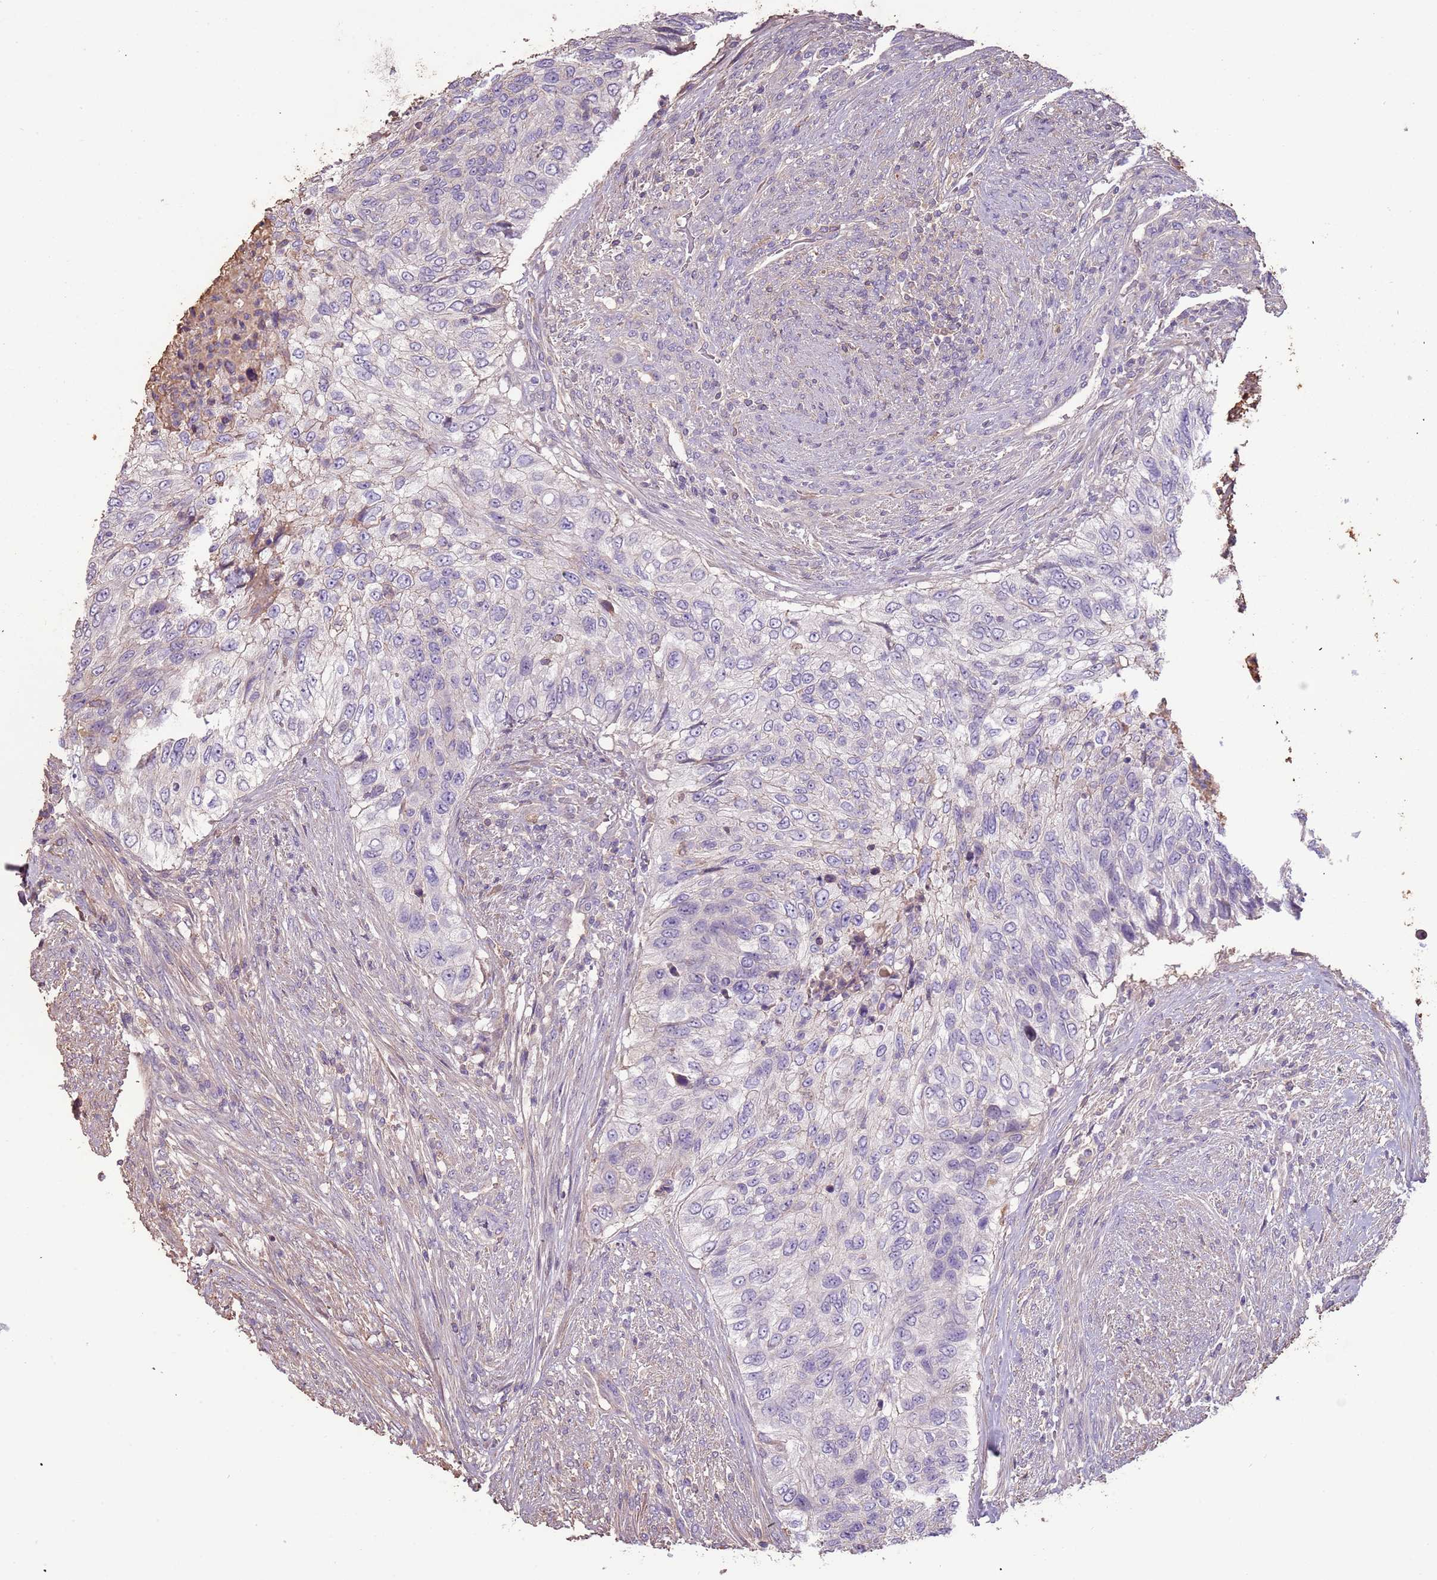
{"staining": {"intensity": "negative", "quantity": "none", "location": "none"}, "tissue": "urothelial cancer", "cell_type": "Tumor cells", "image_type": "cancer", "snomed": [{"axis": "morphology", "description": "Urothelial carcinoma, High grade"}, {"axis": "topography", "description": "Urinary bladder"}], "caption": "Protein analysis of urothelial cancer exhibits no significant staining in tumor cells. (Stains: DAB (3,3'-diaminobenzidine) IHC with hematoxylin counter stain, Microscopy: brightfield microscopy at high magnification).", "gene": "FECH", "patient": {"sex": "female", "age": 60}}